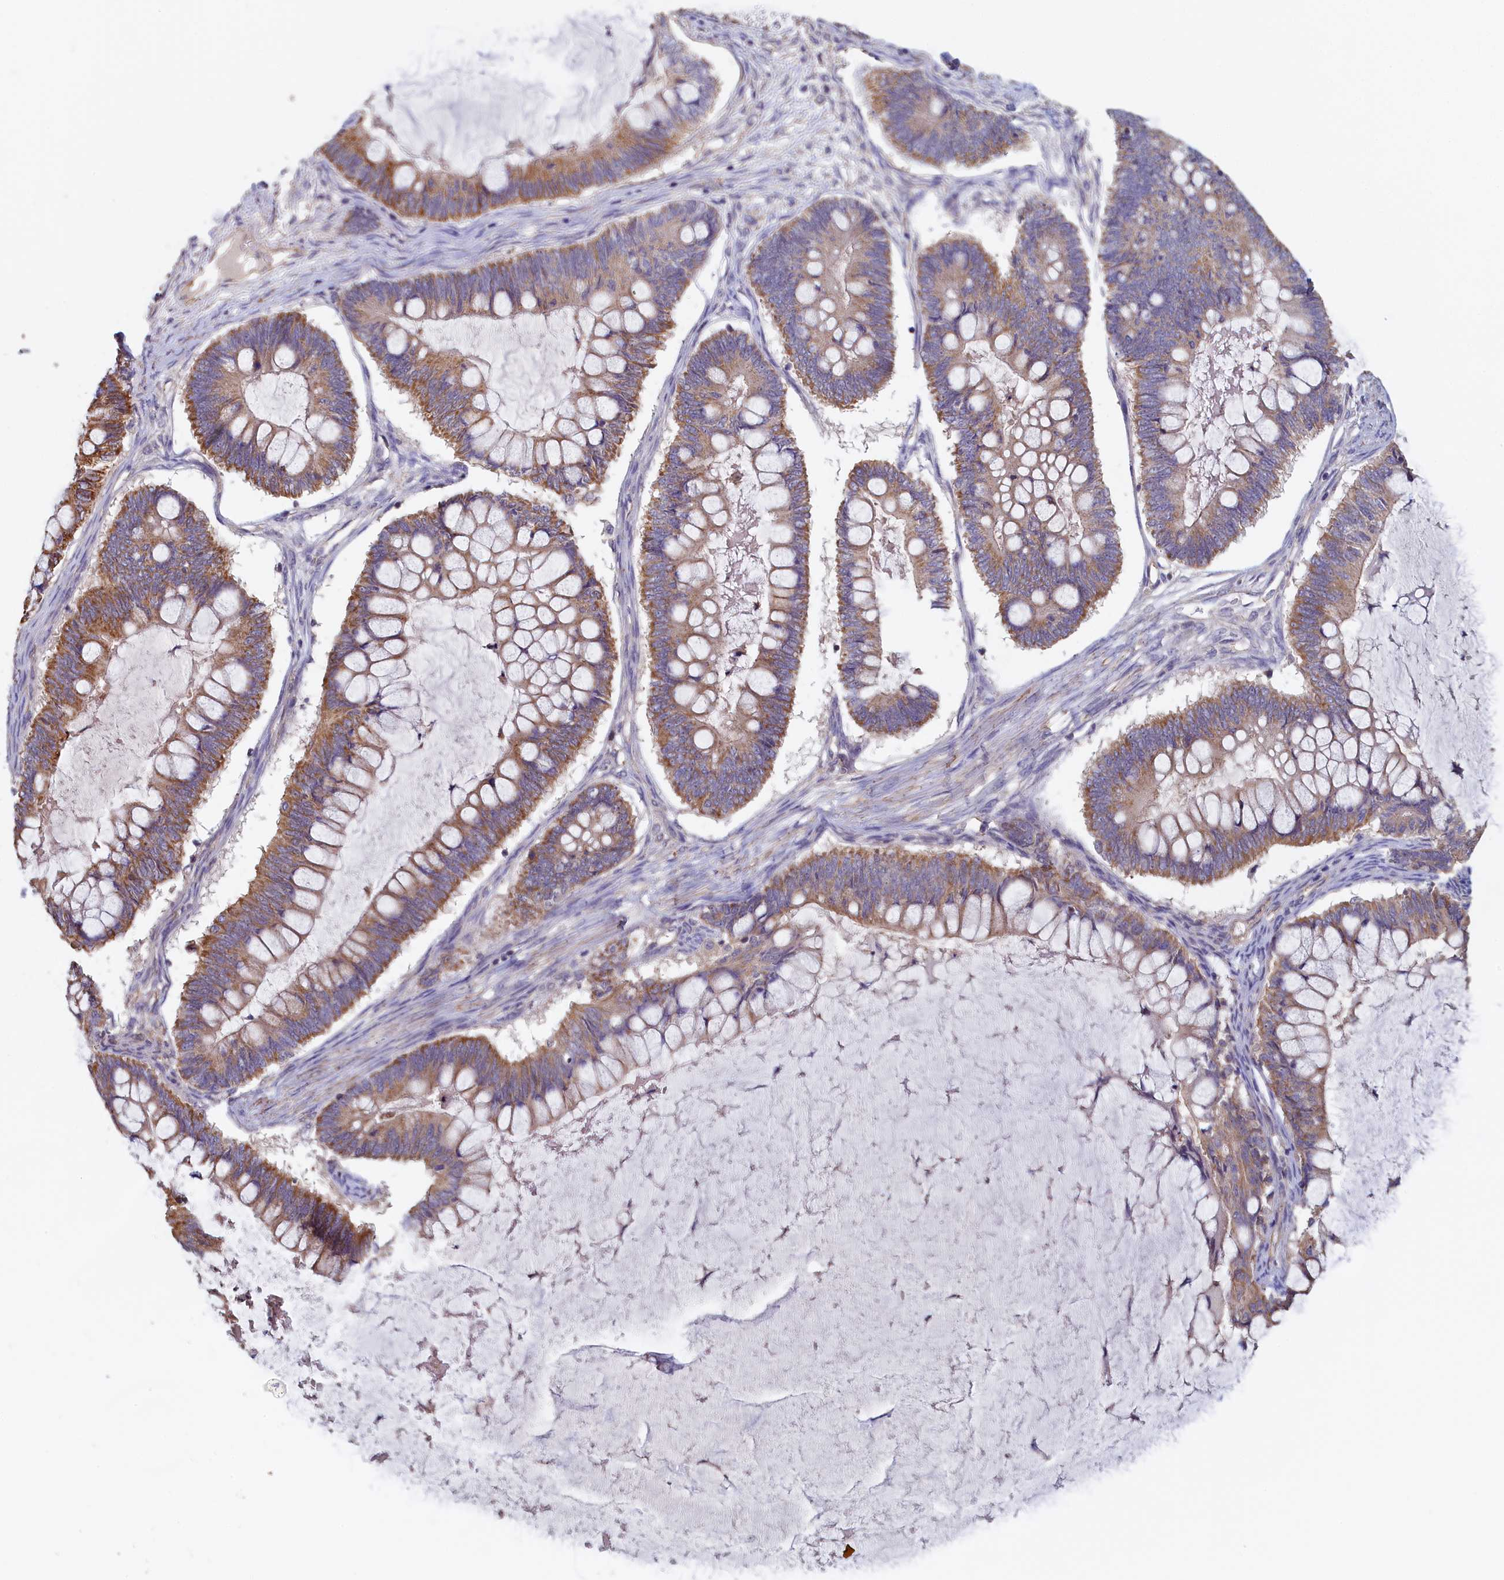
{"staining": {"intensity": "moderate", "quantity": "25%-75%", "location": "cytoplasmic/membranous"}, "tissue": "ovarian cancer", "cell_type": "Tumor cells", "image_type": "cancer", "snomed": [{"axis": "morphology", "description": "Cystadenocarcinoma, mucinous, NOS"}, {"axis": "topography", "description": "Ovary"}], "caption": "Tumor cells show medium levels of moderate cytoplasmic/membranous positivity in about 25%-75% of cells in ovarian mucinous cystadenocarcinoma.", "gene": "ANKRD2", "patient": {"sex": "female", "age": 61}}